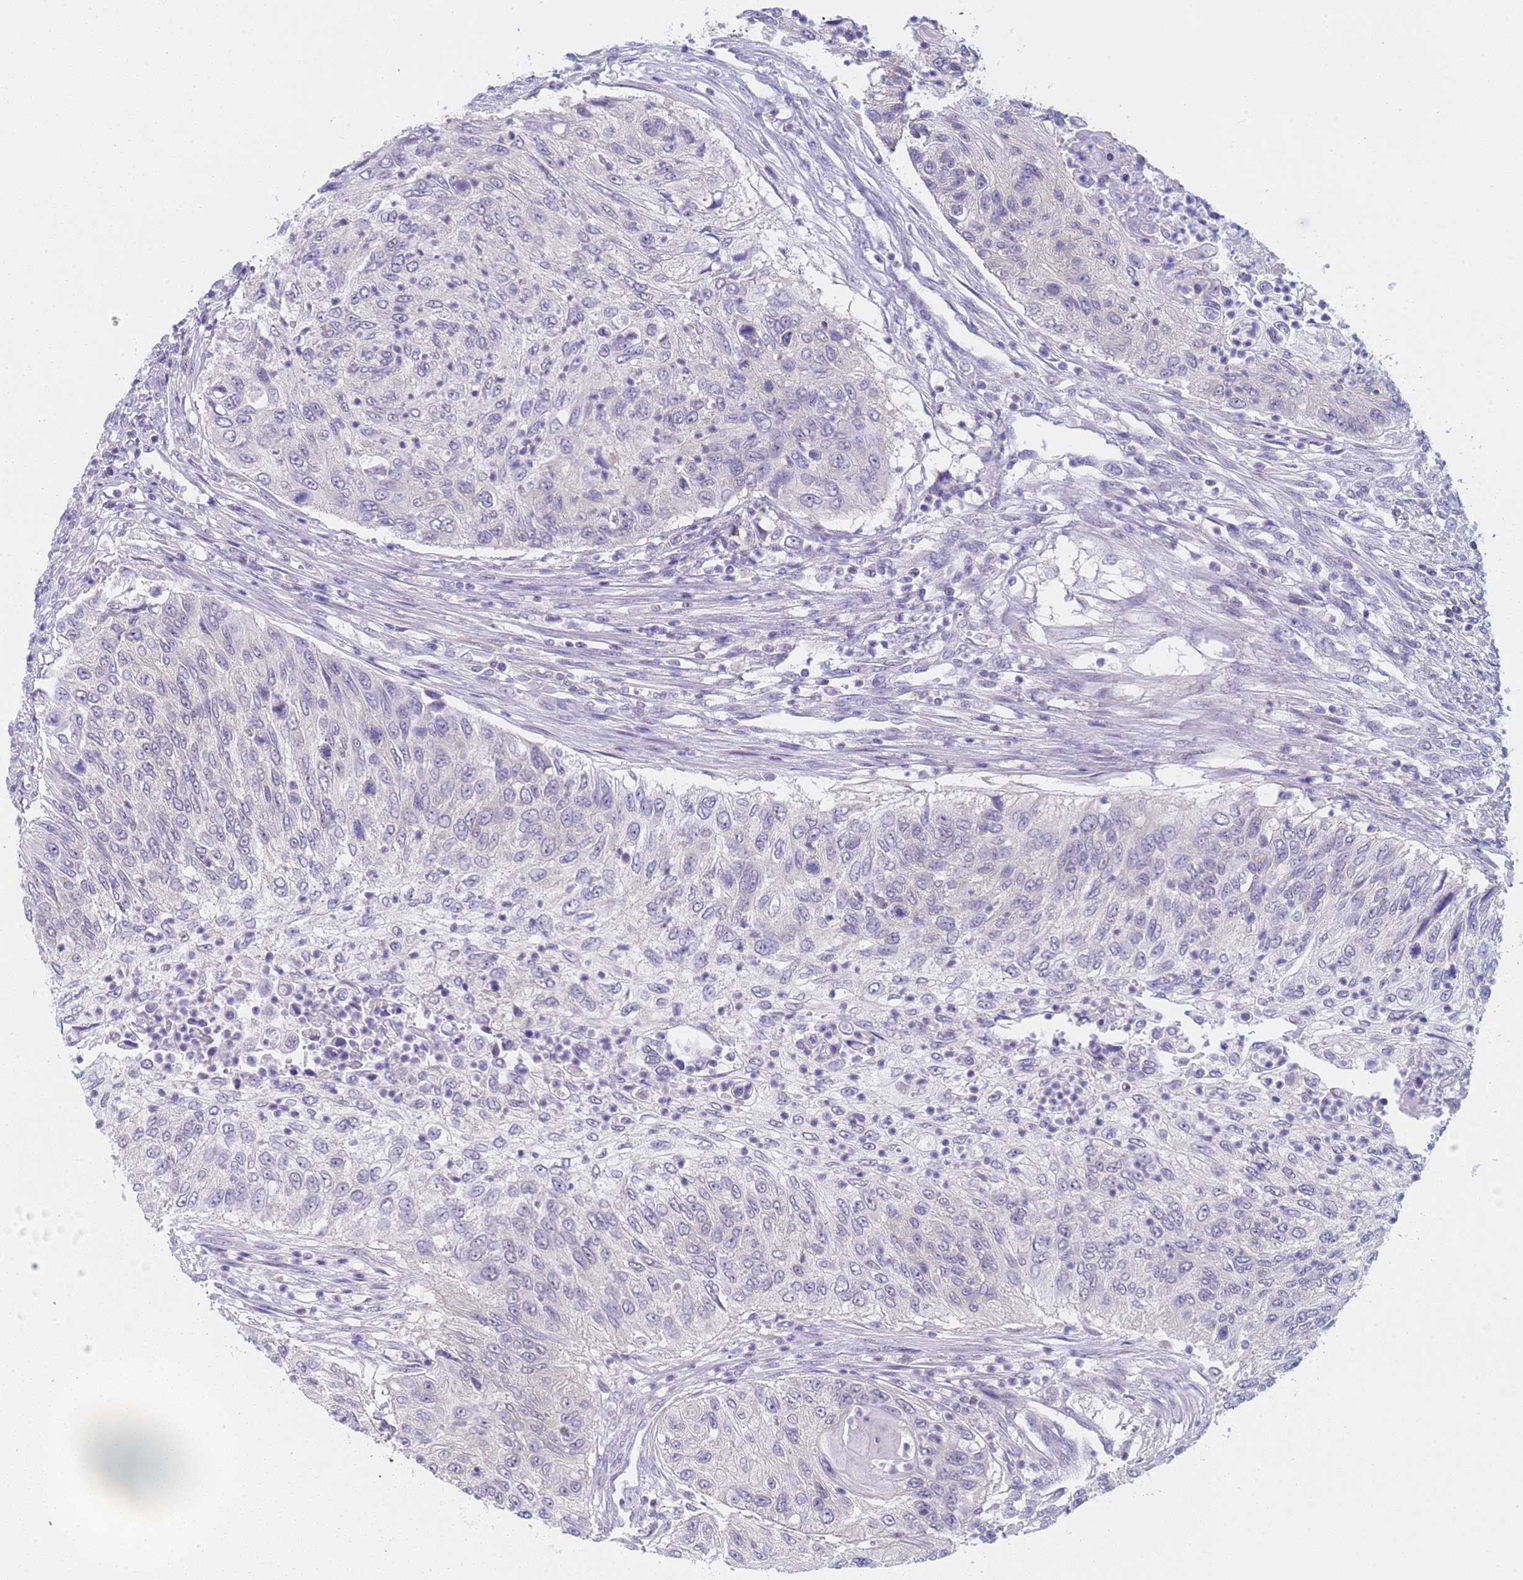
{"staining": {"intensity": "negative", "quantity": "none", "location": "none"}, "tissue": "urothelial cancer", "cell_type": "Tumor cells", "image_type": "cancer", "snomed": [{"axis": "morphology", "description": "Urothelial carcinoma, High grade"}, {"axis": "topography", "description": "Urinary bladder"}], "caption": "An immunohistochemistry (IHC) photomicrograph of urothelial carcinoma (high-grade) is shown. There is no staining in tumor cells of urothelial carcinoma (high-grade).", "gene": "CAPN7", "patient": {"sex": "female", "age": 60}}